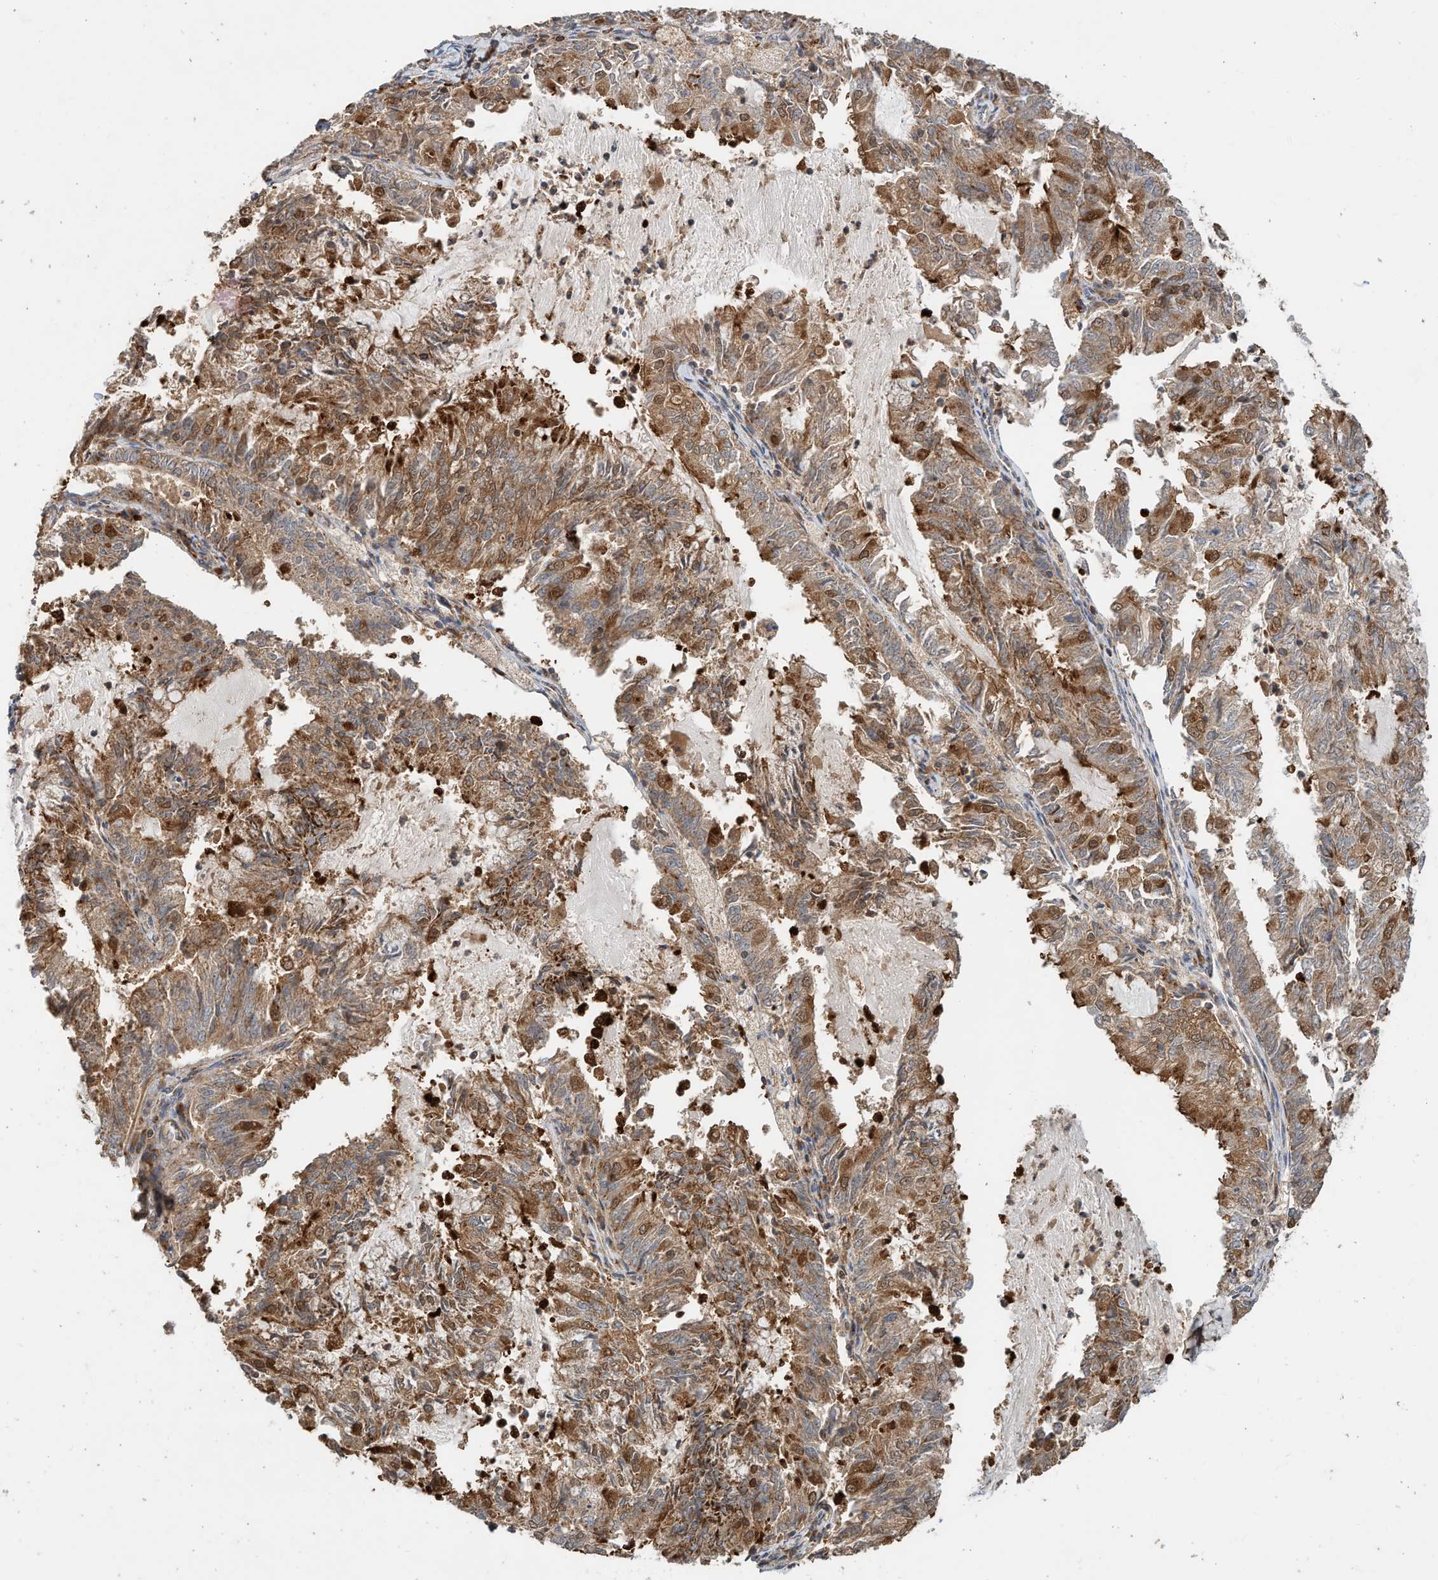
{"staining": {"intensity": "moderate", "quantity": ">75%", "location": "cytoplasmic/membranous"}, "tissue": "endometrial cancer", "cell_type": "Tumor cells", "image_type": "cancer", "snomed": [{"axis": "morphology", "description": "Adenocarcinoma, NOS"}, {"axis": "topography", "description": "Endometrium"}], "caption": "Endometrial cancer tissue demonstrates moderate cytoplasmic/membranous positivity in approximately >75% of tumor cells (IHC, brightfield microscopy, high magnification).", "gene": "CPAMD8", "patient": {"sex": "female", "age": 57}}